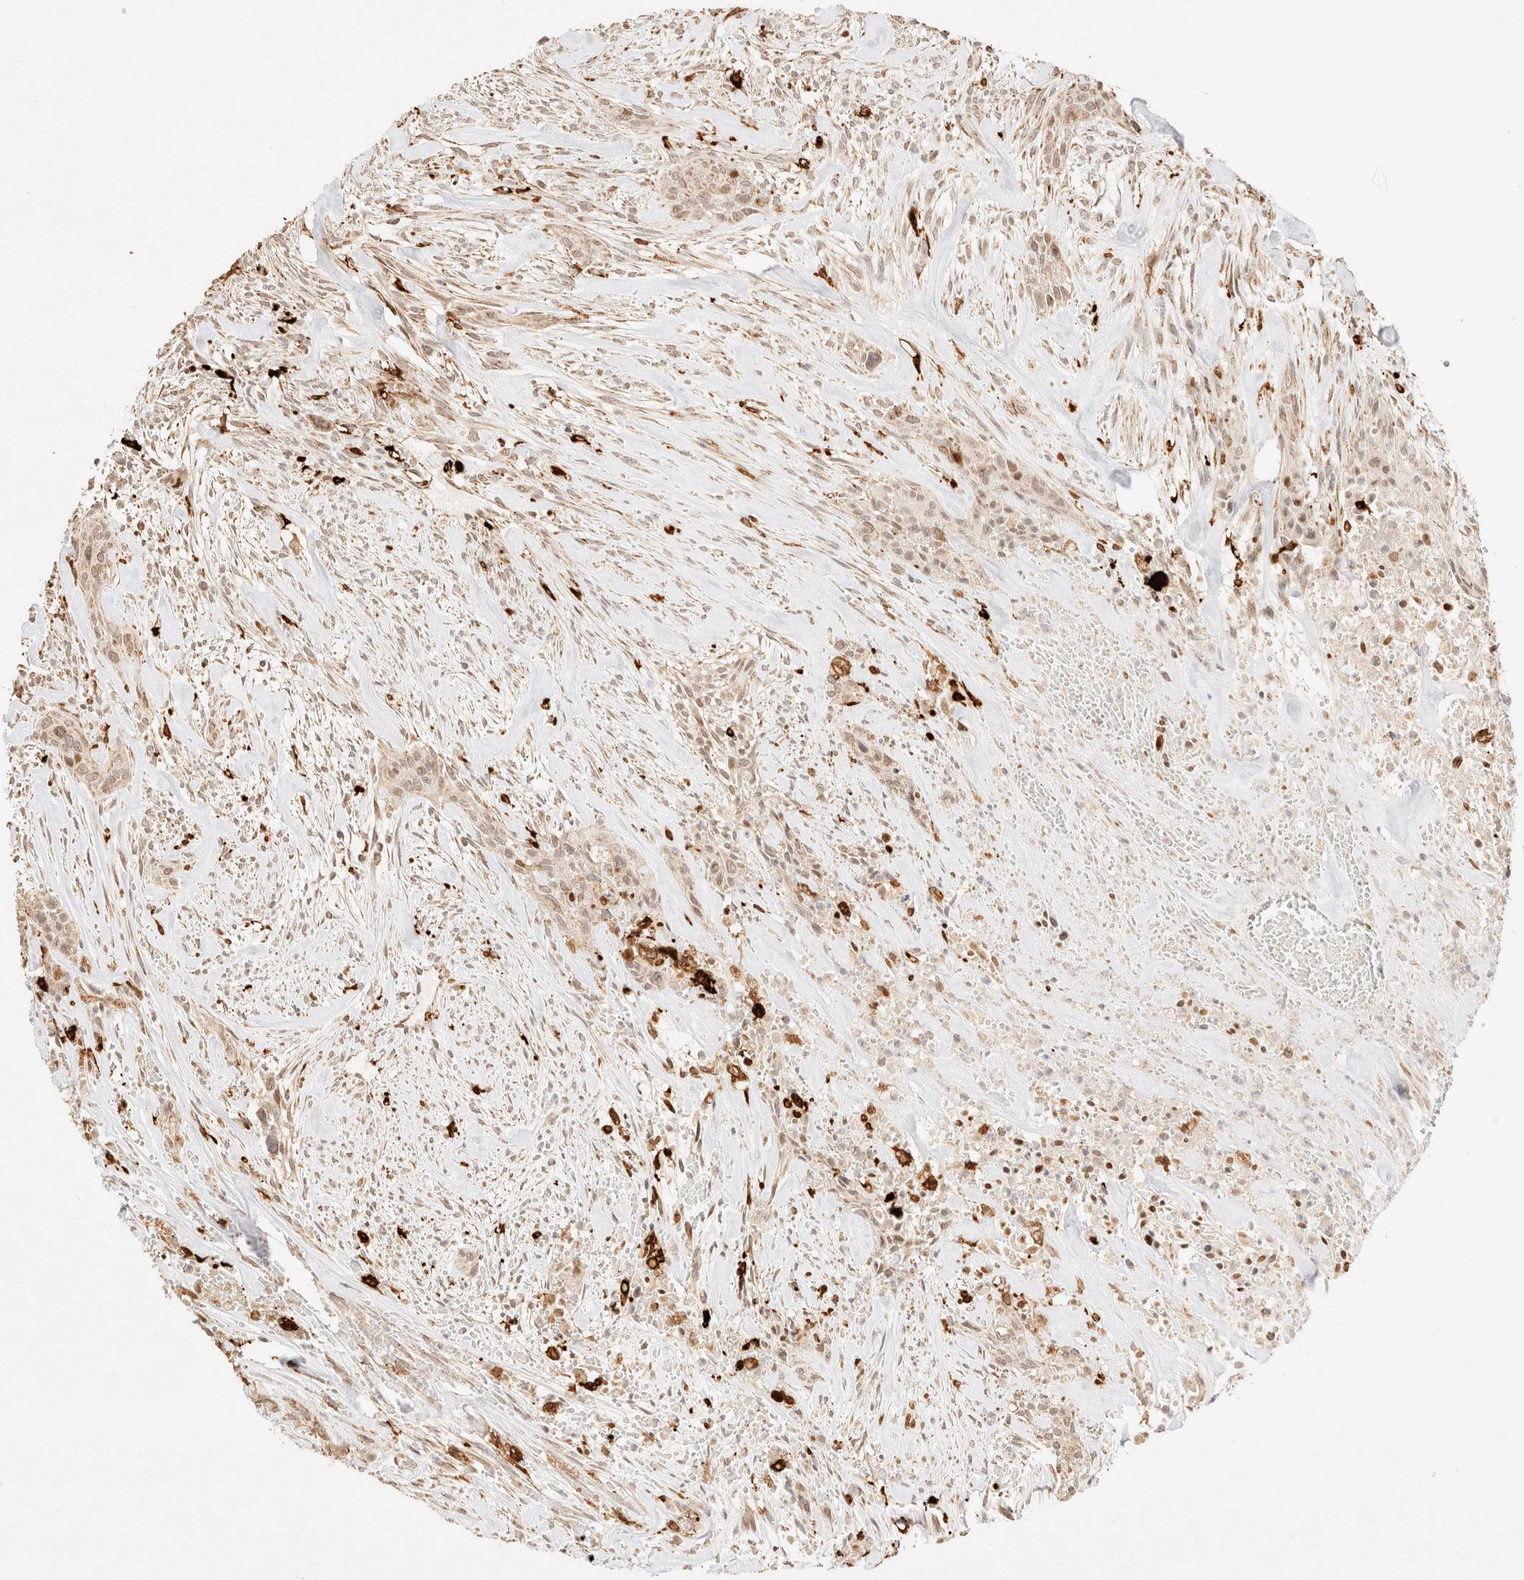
{"staining": {"intensity": "weak", "quantity": "<25%", "location": "cytoplasmic/membranous"}, "tissue": "urothelial cancer", "cell_type": "Tumor cells", "image_type": "cancer", "snomed": [{"axis": "morphology", "description": "Urothelial carcinoma, High grade"}, {"axis": "topography", "description": "Urinary bladder"}], "caption": "This is an immunohistochemistry micrograph of human urothelial cancer. There is no staining in tumor cells.", "gene": "TACO1", "patient": {"sex": "male", "age": 35}}